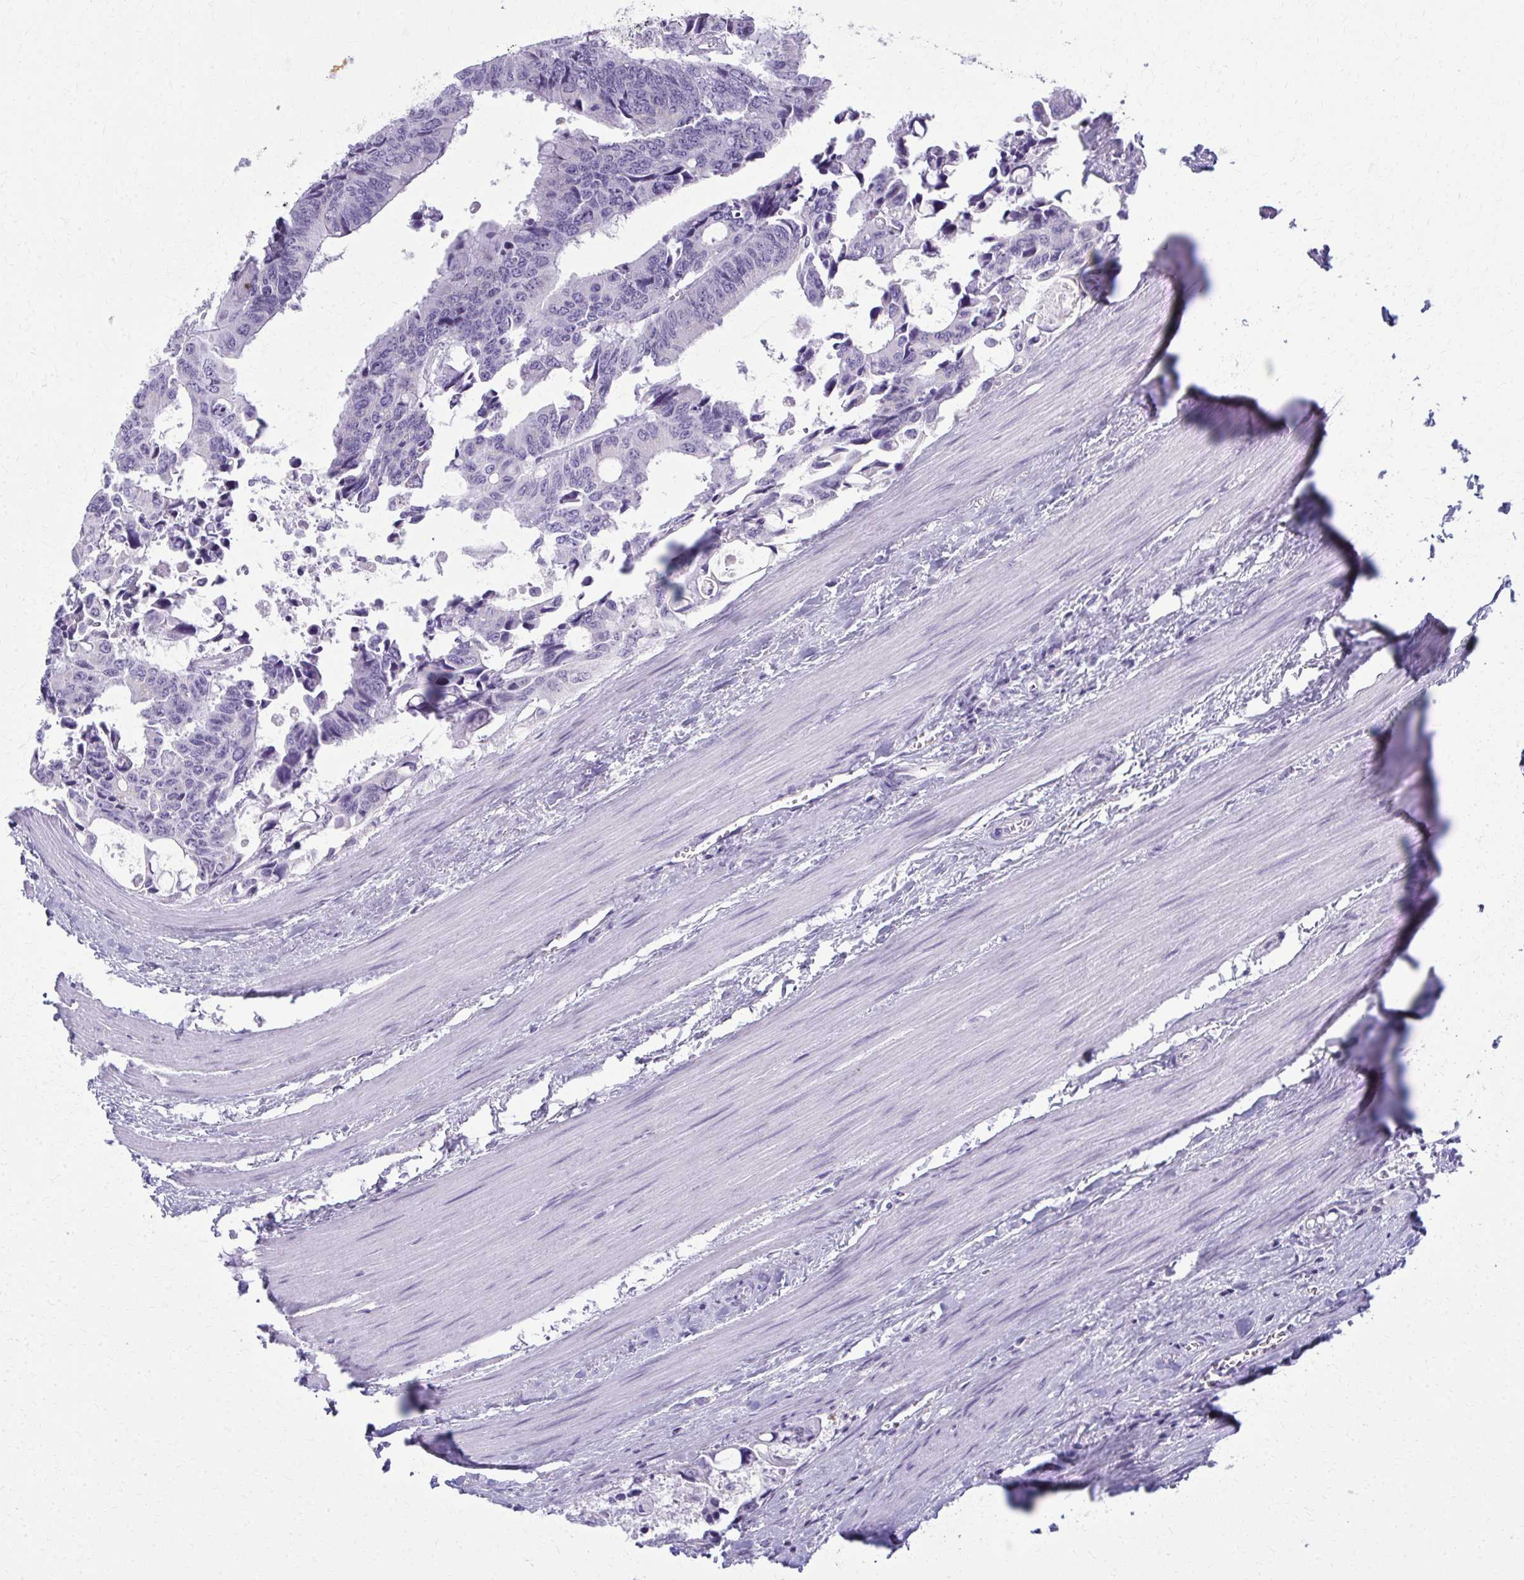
{"staining": {"intensity": "weak", "quantity": "<25%", "location": "cytoplasmic/membranous"}, "tissue": "colorectal cancer", "cell_type": "Tumor cells", "image_type": "cancer", "snomed": [{"axis": "morphology", "description": "Adenocarcinoma, NOS"}, {"axis": "topography", "description": "Rectum"}], "caption": "IHC image of neoplastic tissue: adenocarcinoma (colorectal) stained with DAB (3,3'-diaminobenzidine) shows no significant protein staining in tumor cells.", "gene": "SCLY", "patient": {"sex": "male", "age": 76}}